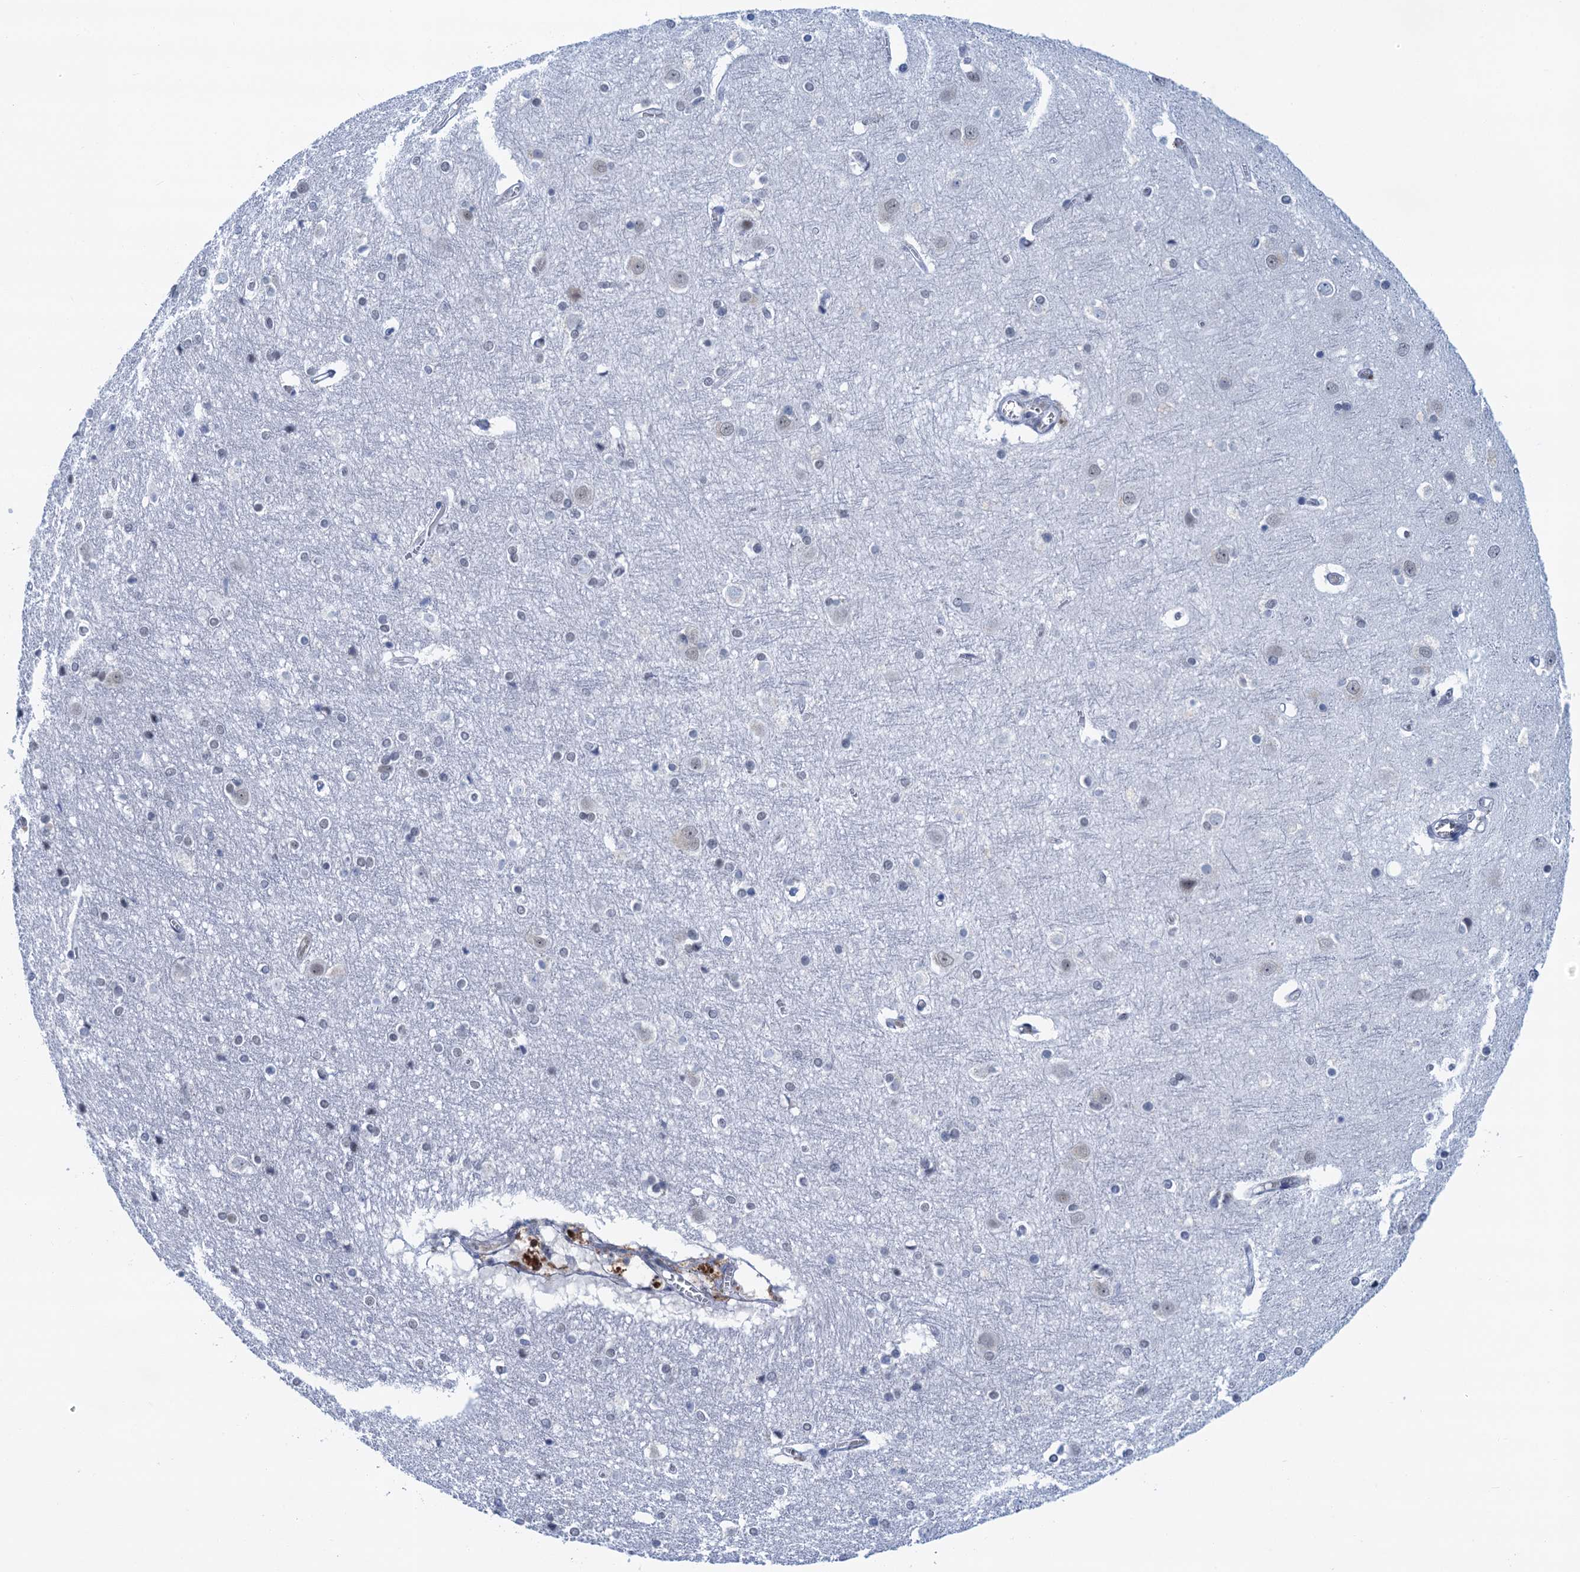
{"staining": {"intensity": "negative", "quantity": "none", "location": "none"}, "tissue": "cerebral cortex", "cell_type": "Endothelial cells", "image_type": "normal", "snomed": [{"axis": "morphology", "description": "Normal tissue, NOS"}, {"axis": "topography", "description": "Cerebral cortex"}], "caption": "This is a micrograph of immunohistochemistry staining of benign cerebral cortex, which shows no positivity in endothelial cells. Brightfield microscopy of immunohistochemistry stained with DAB (brown) and hematoxylin (blue), captured at high magnification.", "gene": "EPS8L1", "patient": {"sex": "male", "age": 54}}